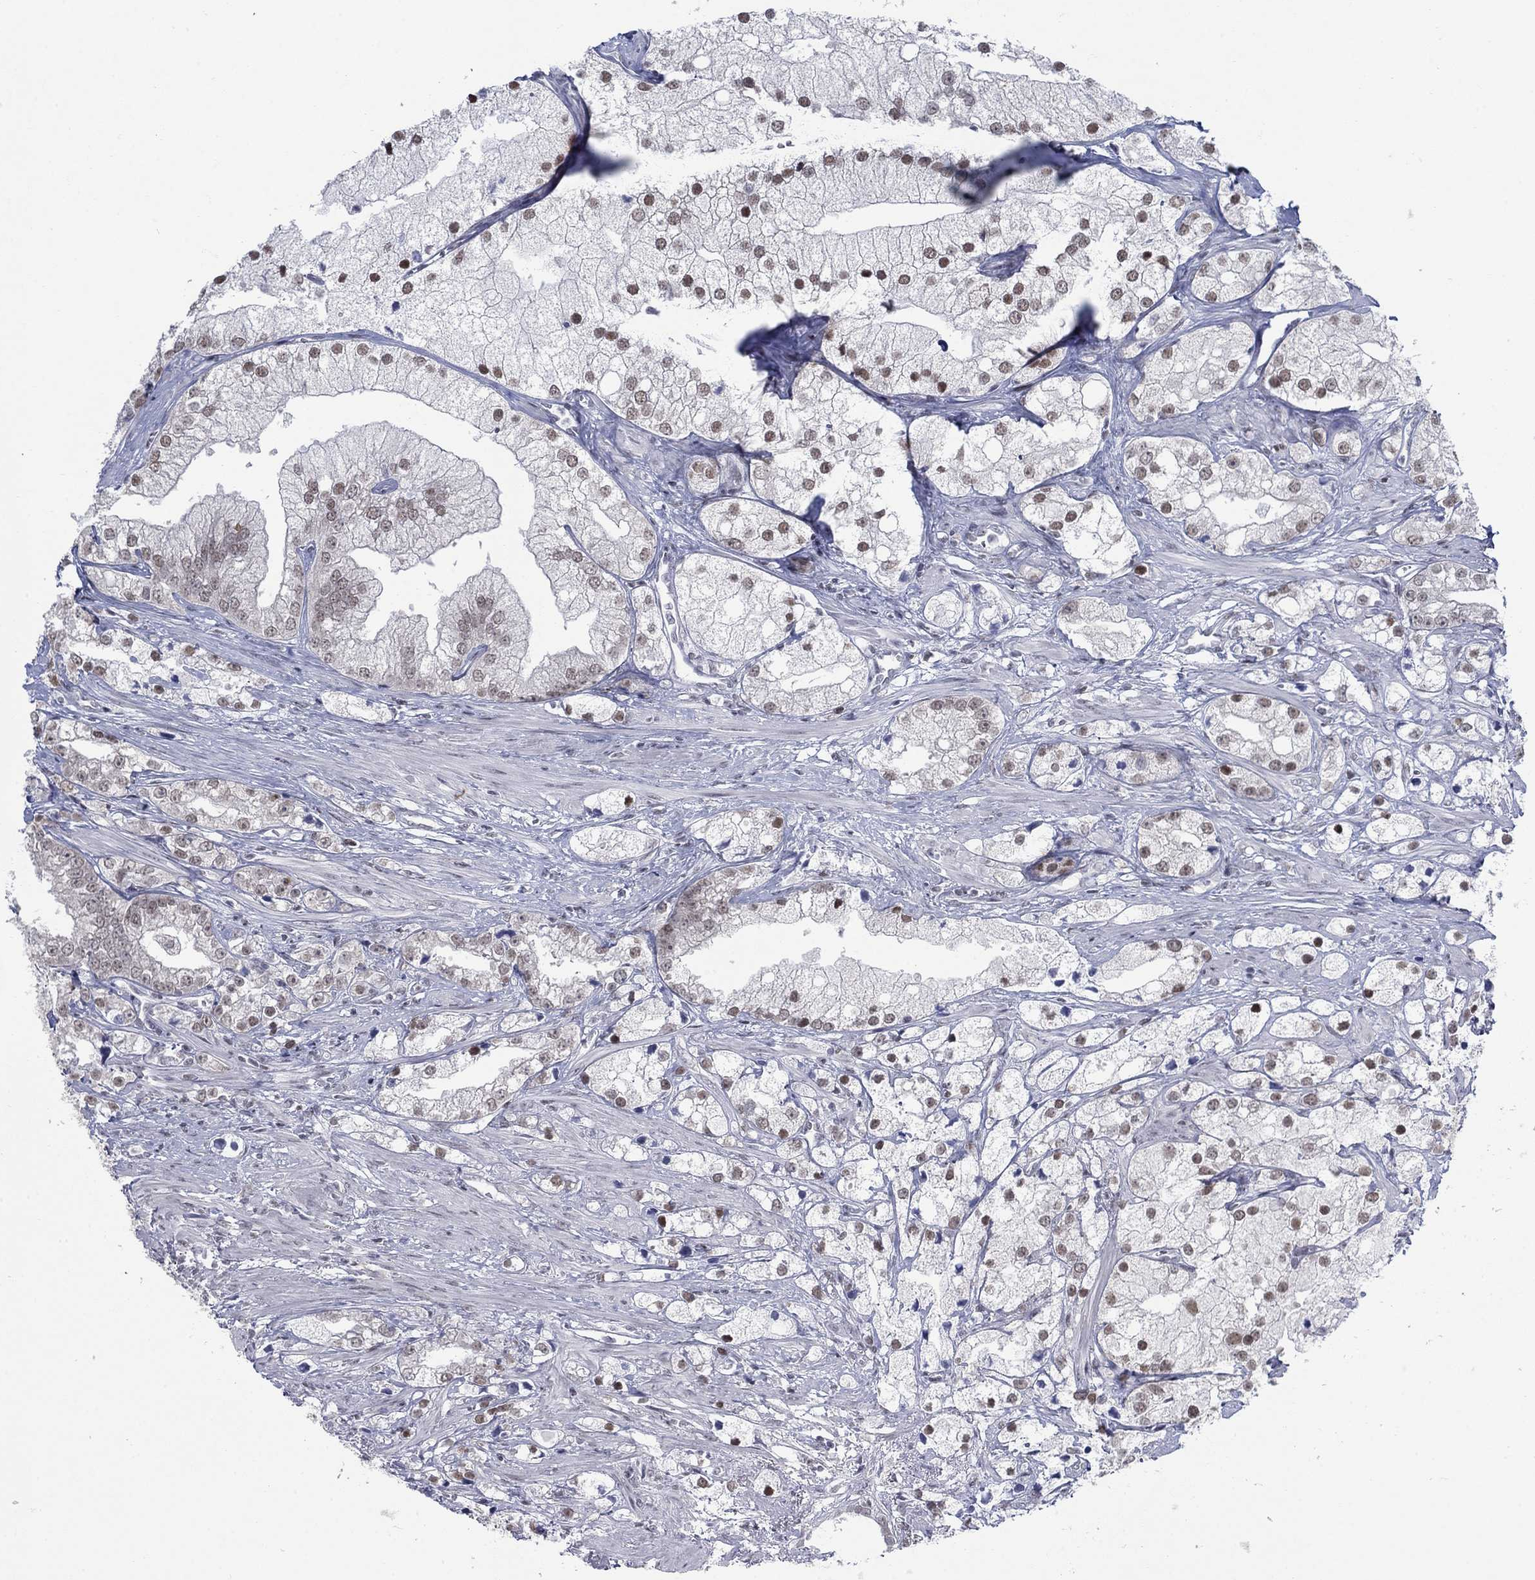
{"staining": {"intensity": "moderate", "quantity": "25%-75%", "location": "nuclear"}, "tissue": "prostate cancer", "cell_type": "Tumor cells", "image_type": "cancer", "snomed": [{"axis": "morphology", "description": "Adenocarcinoma, NOS"}, {"axis": "topography", "description": "Prostate and seminal vesicle, NOS"}, {"axis": "topography", "description": "Prostate"}], "caption": "Tumor cells display medium levels of moderate nuclear staining in about 25%-75% of cells in human adenocarcinoma (prostate).", "gene": "NPAS3", "patient": {"sex": "male", "age": 79}}